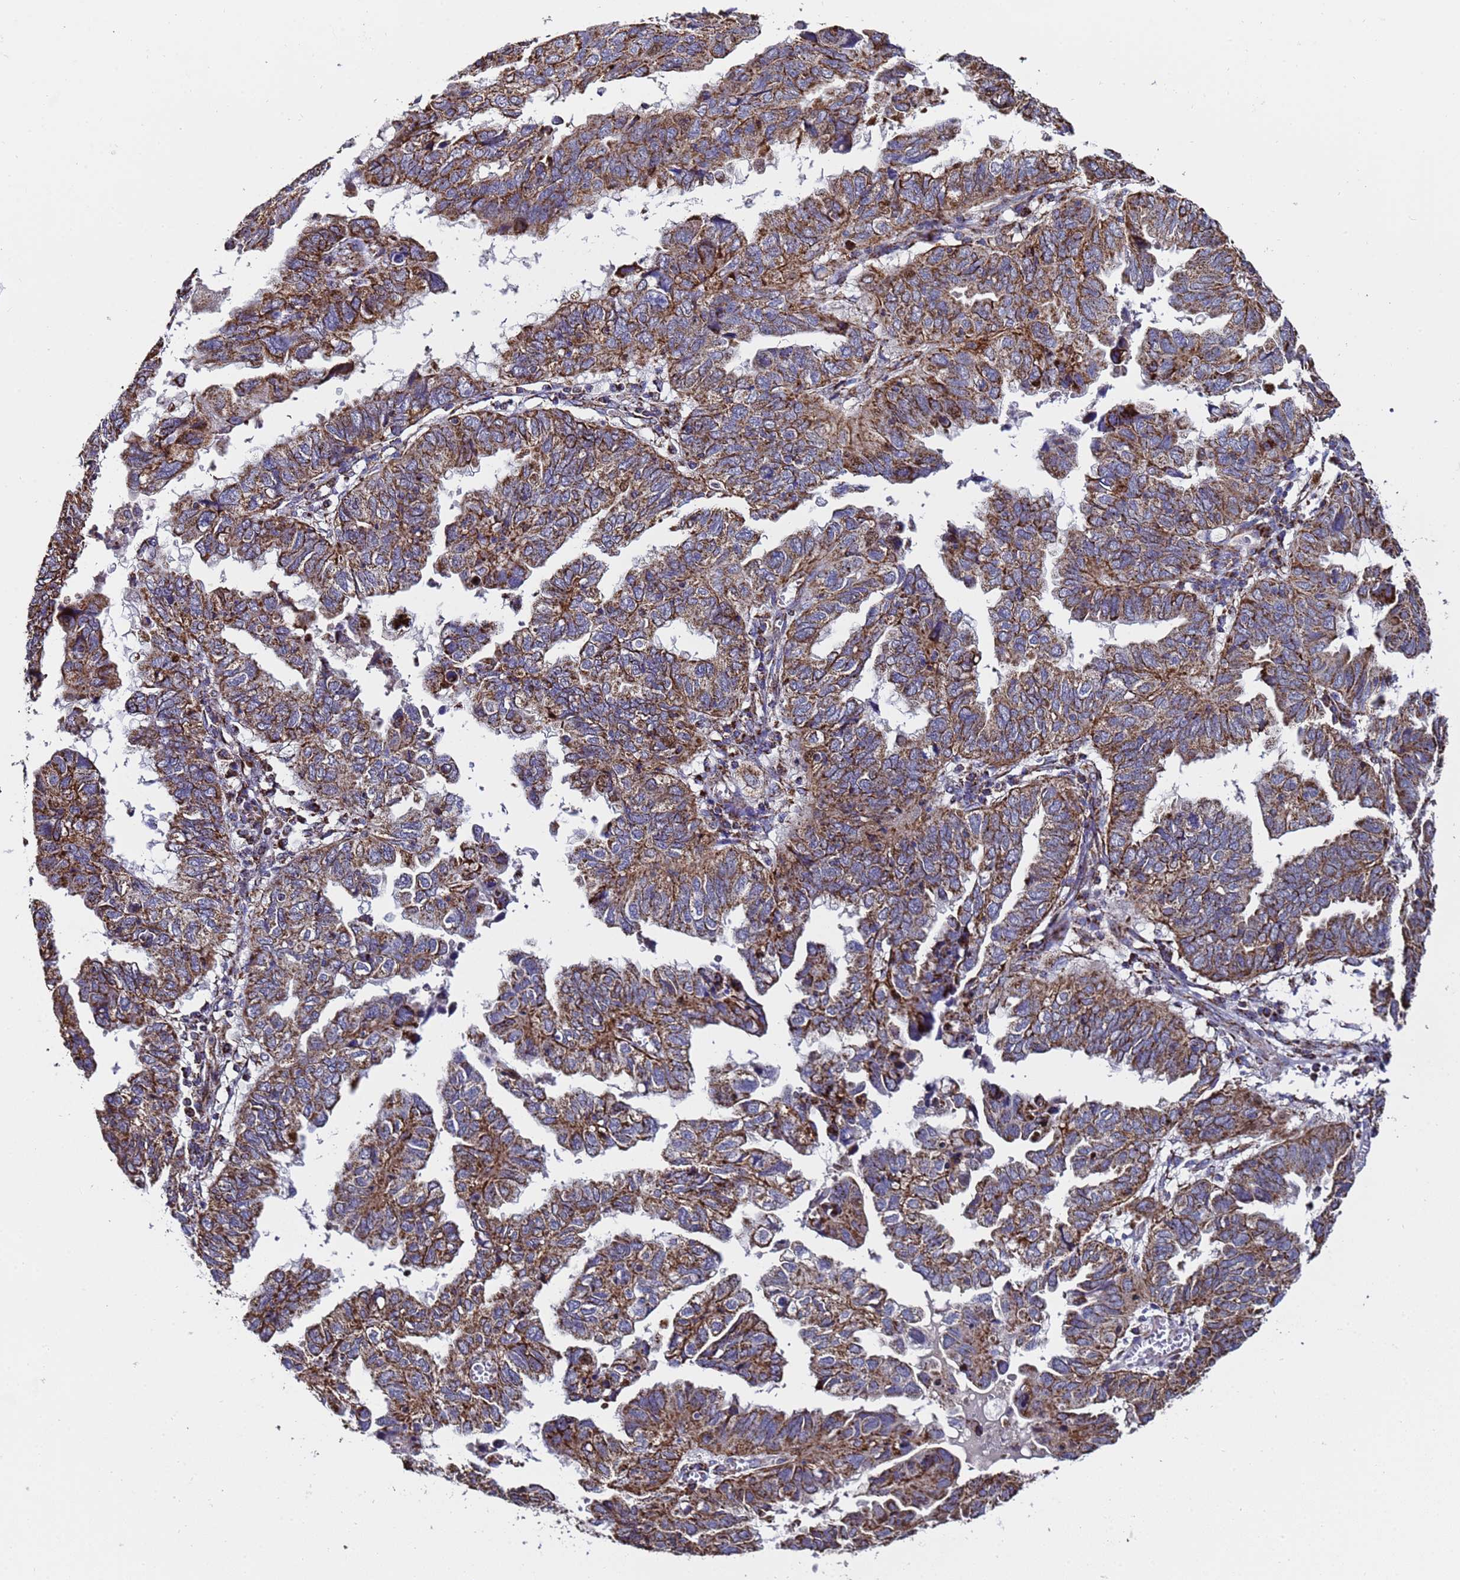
{"staining": {"intensity": "strong", "quantity": ">75%", "location": "cytoplasmic/membranous"}, "tissue": "endometrial cancer", "cell_type": "Tumor cells", "image_type": "cancer", "snomed": [{"axis": "morphology", "description": "Adenocarcinoma, NOS"}, {"axis": "topography", "description": "Uterus"}], "caption": "The micrograph exhibits immunohistochemical staining of endometrial cancer. There is strong cytoplasmic/membranous positivity is appreciated in about >75% of tumor cells. The staining was performed using DAB, with brown indicating positive protein expression. Nuclei are stained blue with hematoxylin.", "gene": "MRPS12", "patient": {"sex": "female", "age": 77}}